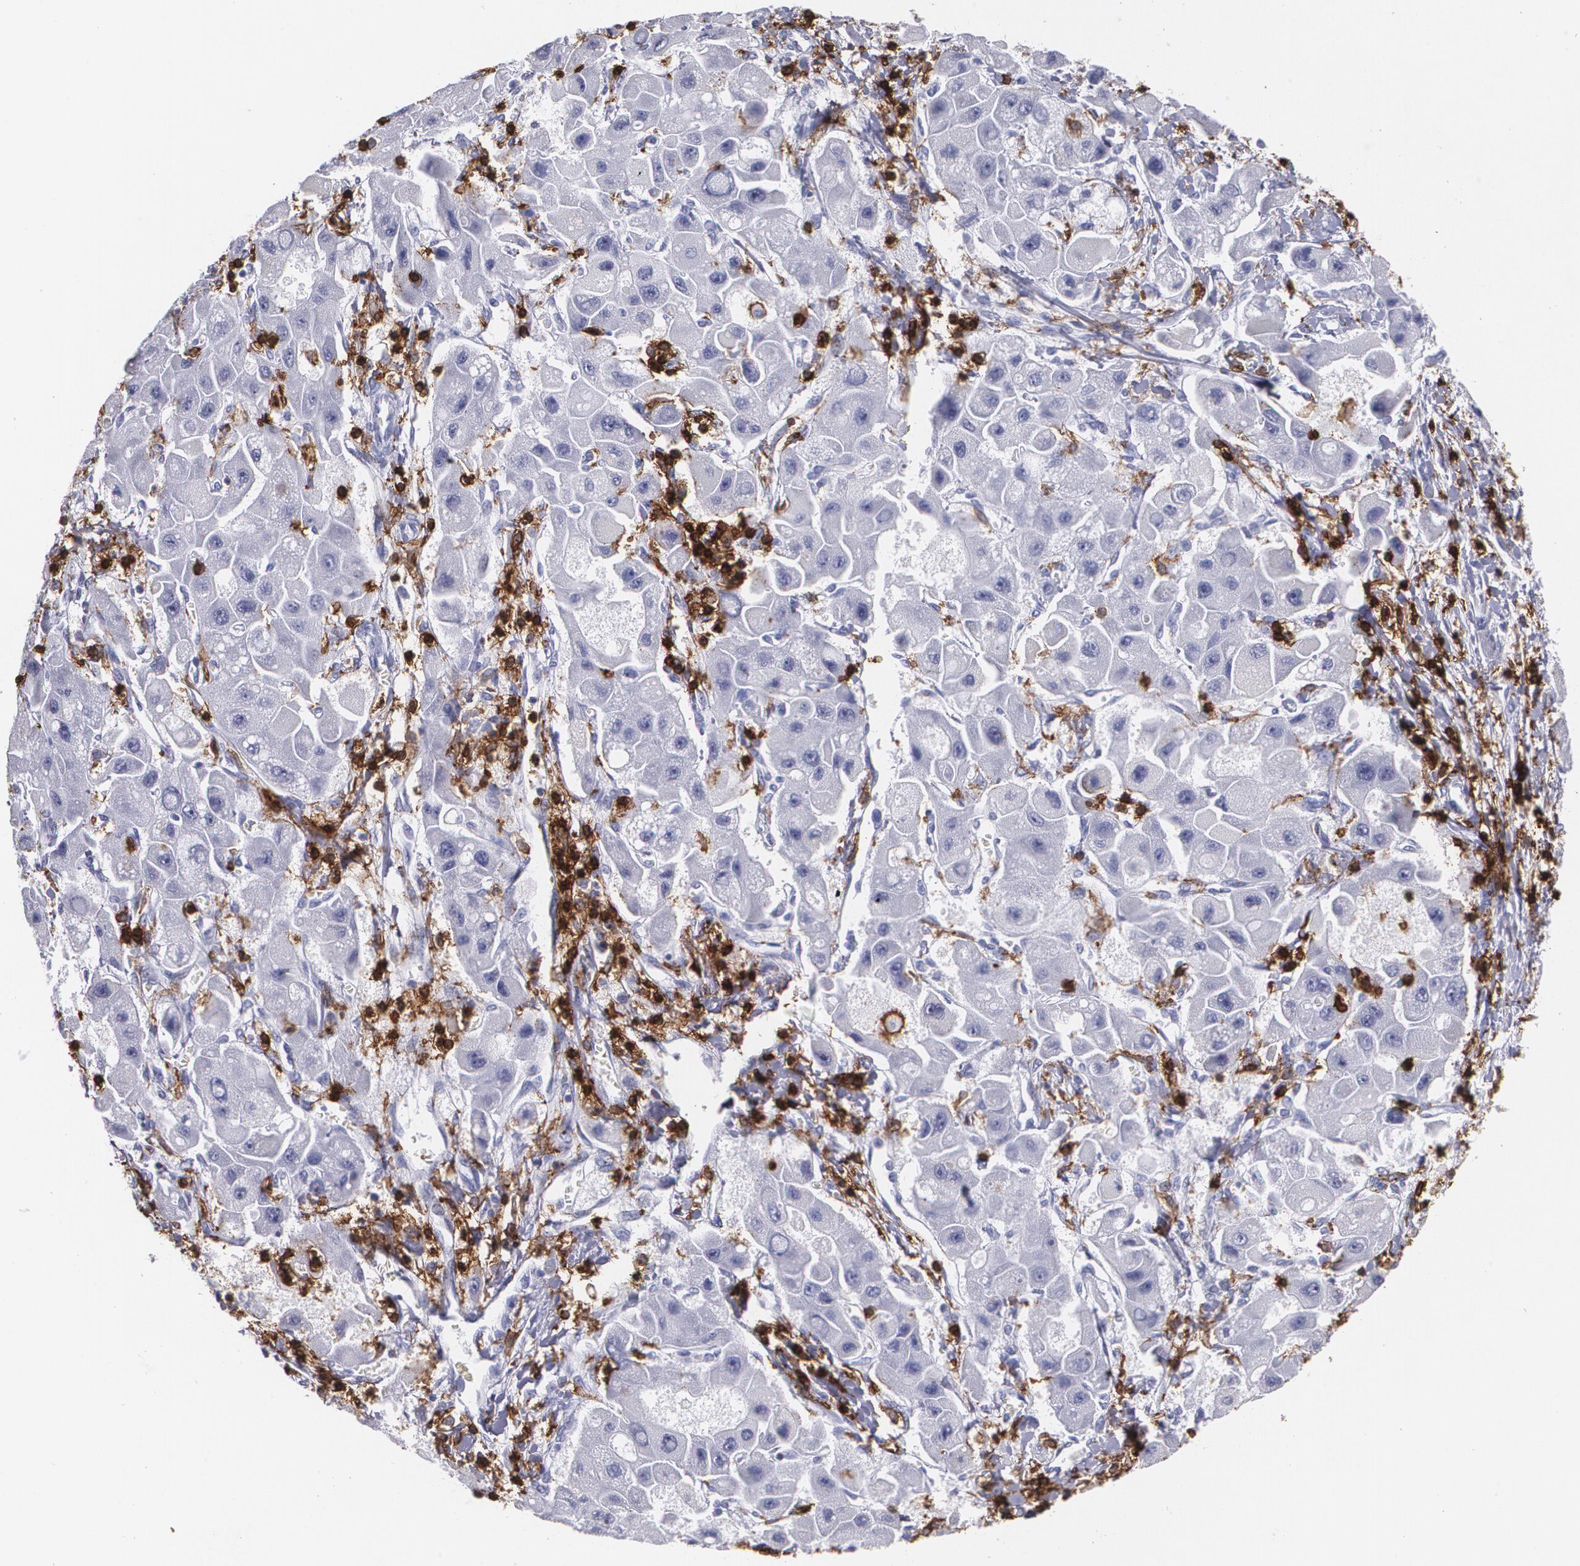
{"staining": {"intensity": "negative", "quantity": "none", "location": "none"}, "tissue": "liver cancer", "cell_type": "Tumor cells", "image_type": "cancer", "snomed": [{"axis": "morphology", "description": "Carcinoma, Hepatocellular, NOS"}, {"axis": "topography", "description": "Liver"}], "caption": "Tumor cells are negative for brown protein staining in liver cancer.", "gene": "PTPRC", "patient": {"sex": "male", "age": 24}}